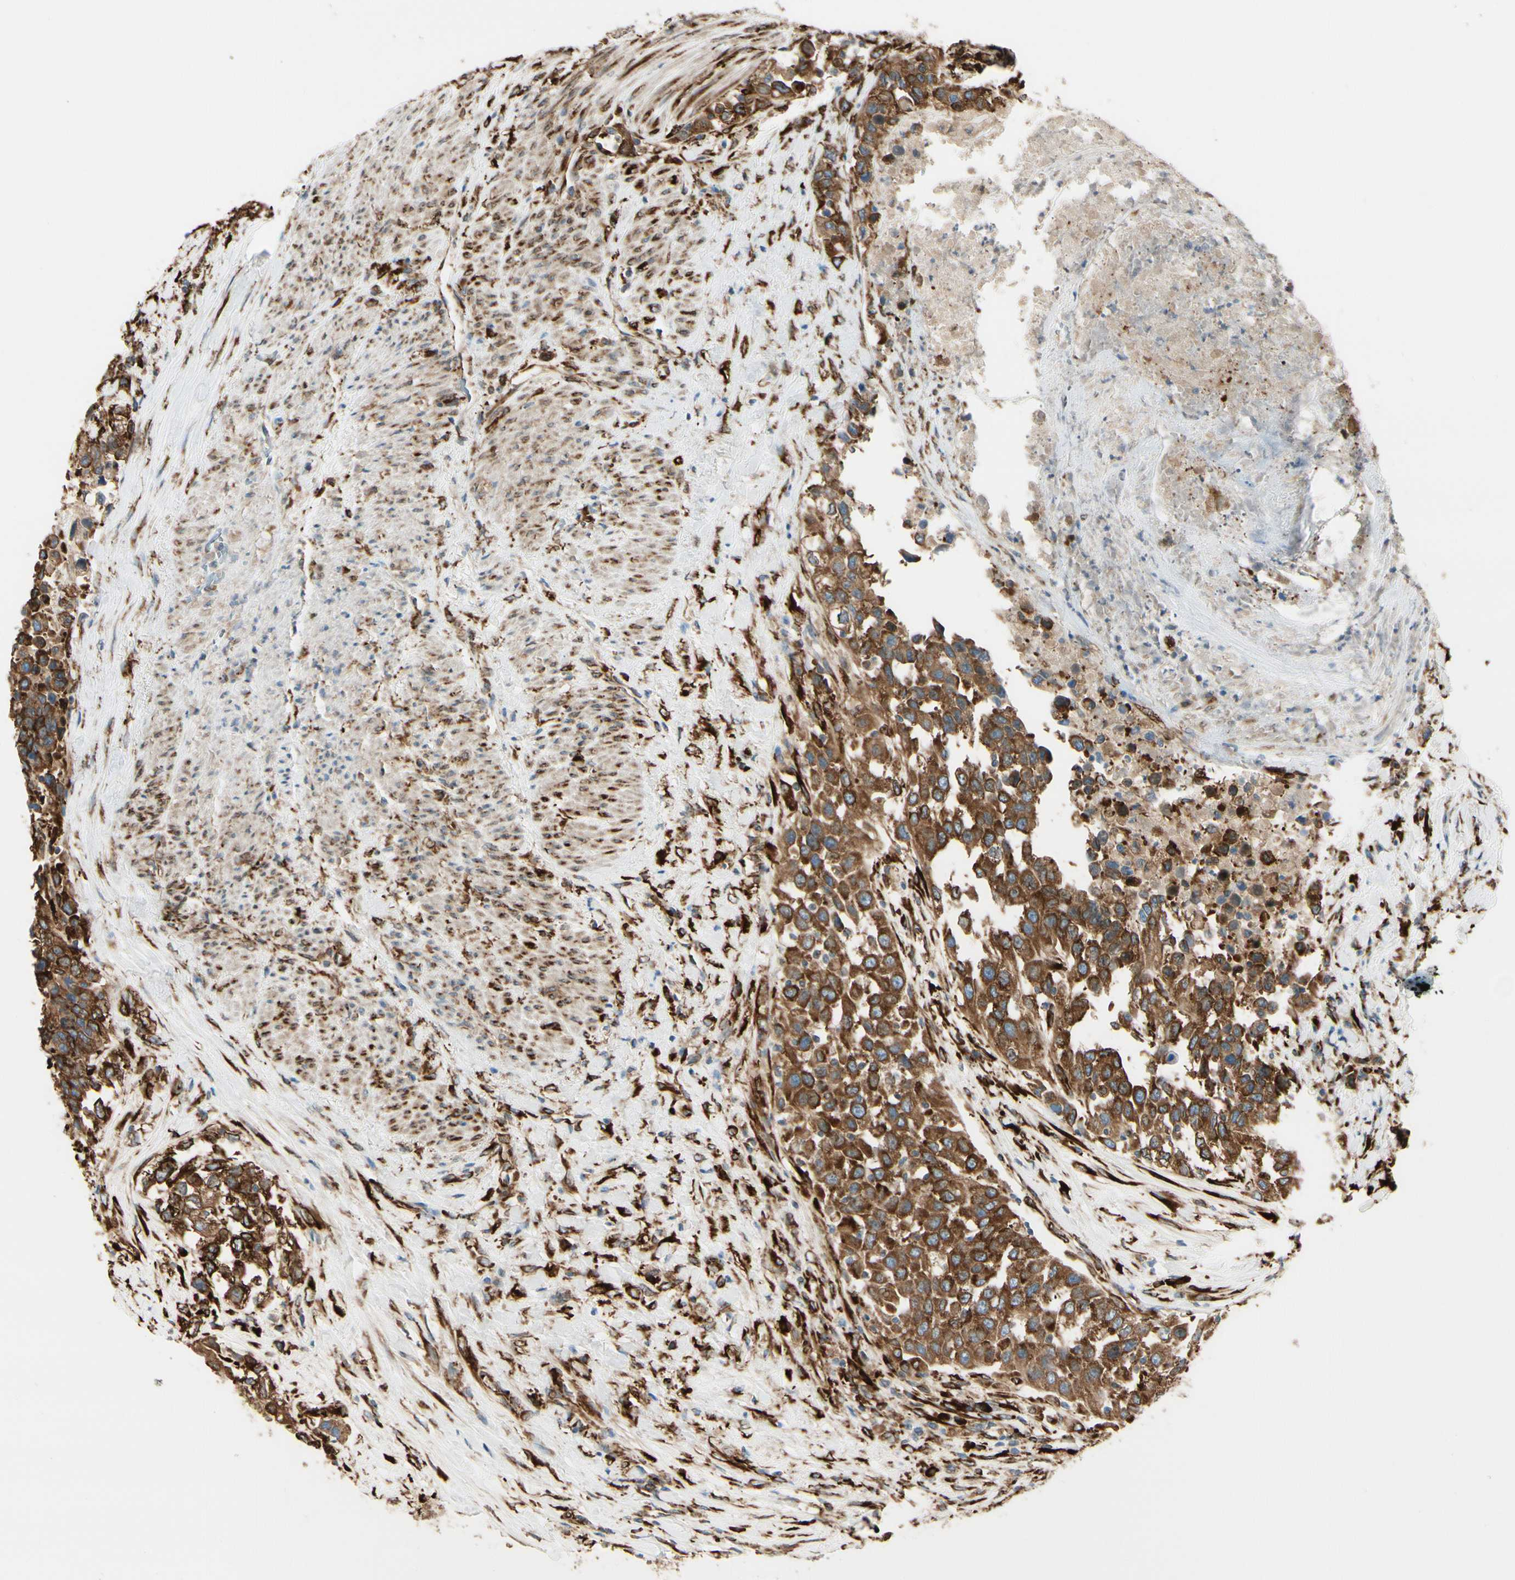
{"staining": {"intensity": "strong", "quantity": ">75%", "location": "cytoplasmic/membranous"}, "tissue": "urothelial cancer", "cell_type": "Tumor cells", "image_type": "cancer", "snomed": [{"axis": "morphology", "description": "Urothelial carcinoma, High grade"}, {"axis": "topography", "description": "Urinary bladder"}], "caption": "An immunohistochemistry photomicrograph of tumor tissue is shown. Protein staining in brown shows strong cytoplasmic/membranous positivity in high-grade urothelial carcinoma within tumor cells. The staining is performed using DAB brown chromogen to label protein expression. The nuclei are counter-stained blue using hematoxylin.", "gene": "RRBP1", "patient": {"sex": "female", "age": 80}}